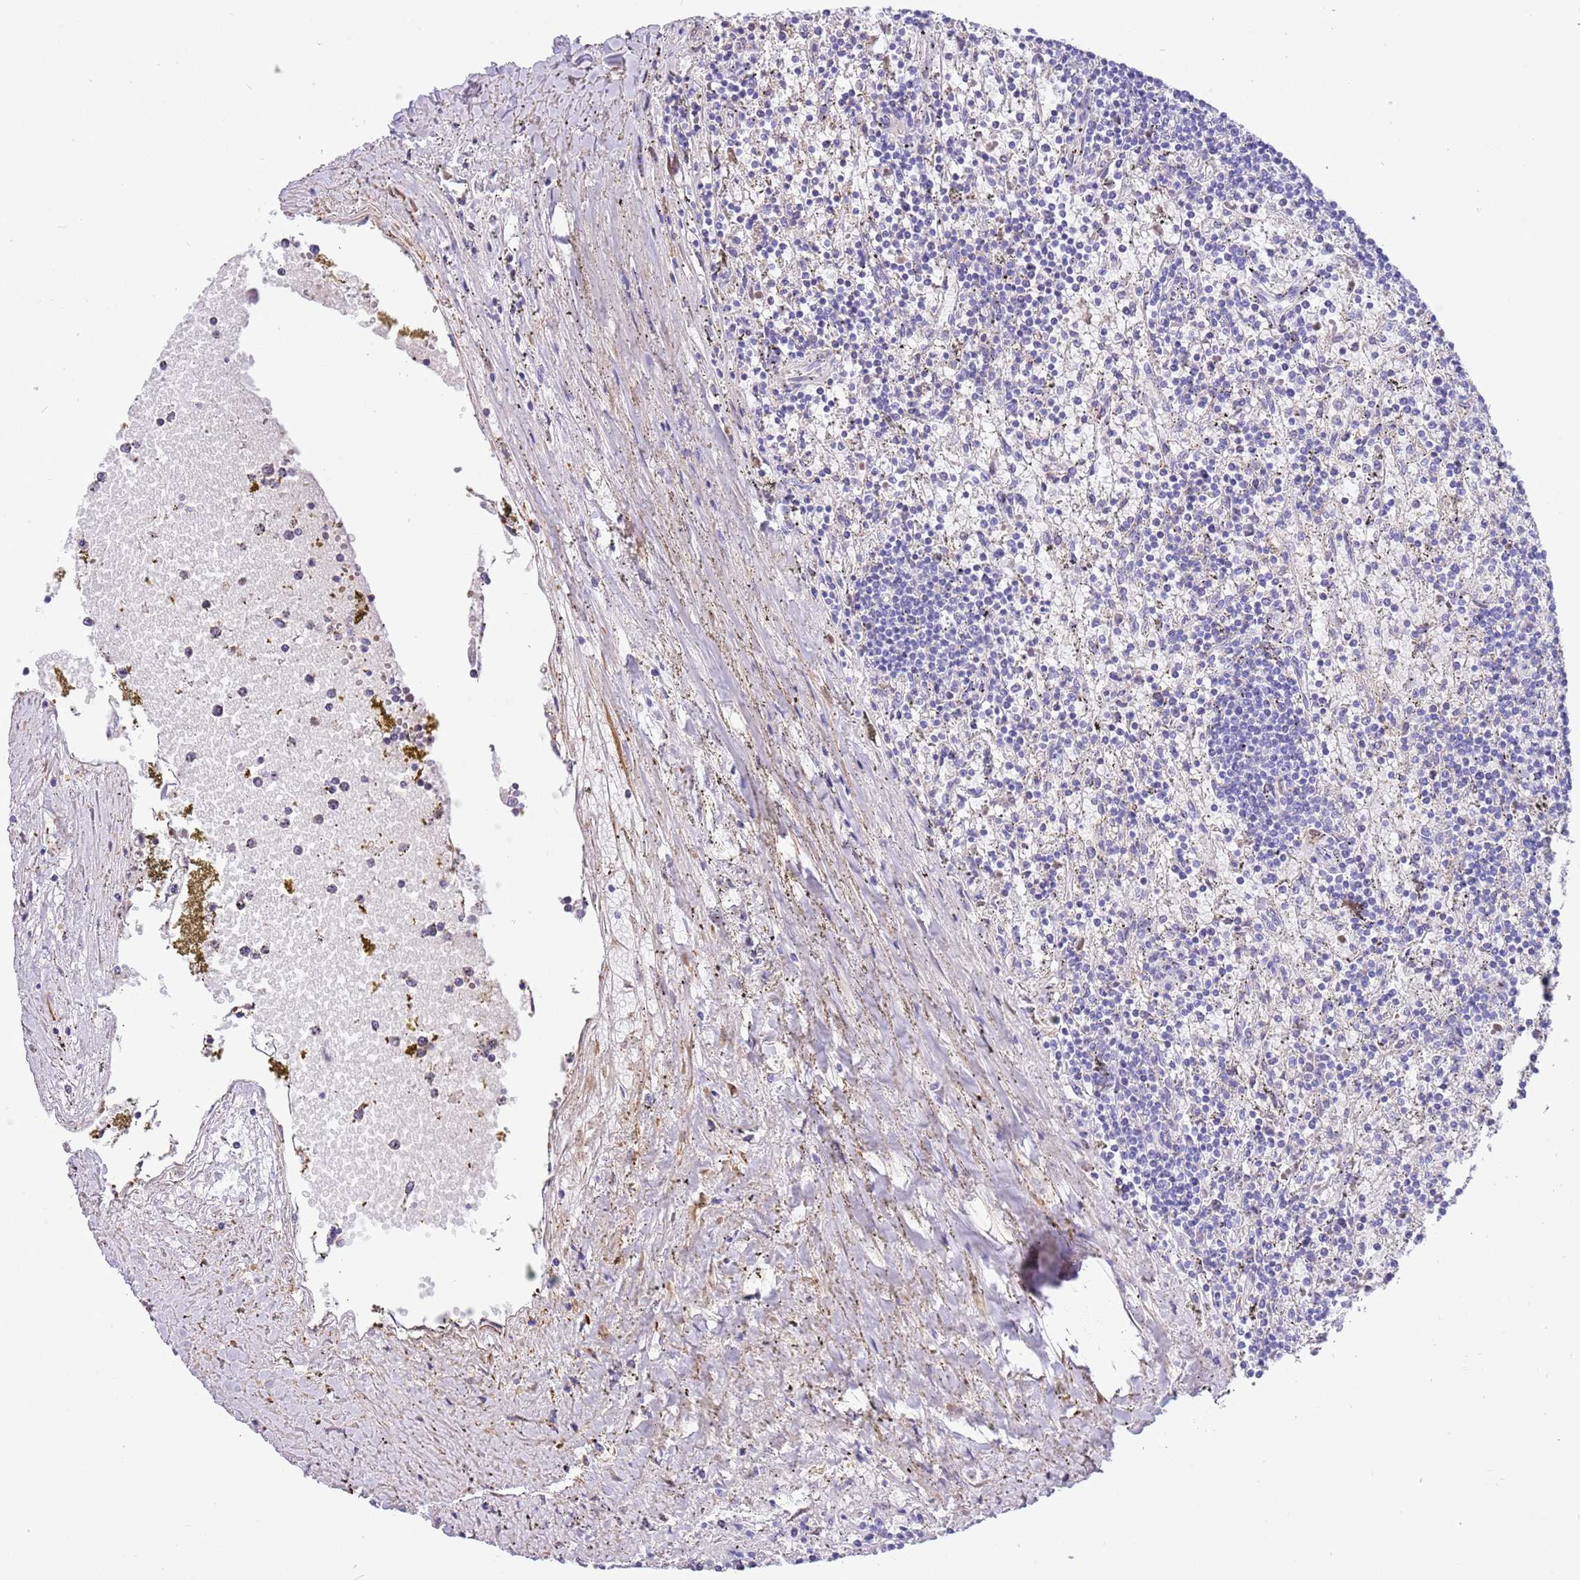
{"staining": {"intensity": "negative", "quantity": "none", "location": "none"}, "tissue": "lymphoma", "cell_type": "Tumor cells", "image_type": "cancer", "snomed": [{"axis": "morphology", "description": "Malignant lymphoma, non-Hodgkin's type, Low grade"}, {"axis": "topography", "description": "Spleen"}], "caption": "The immunohistochemistry (IHC) photomicrograph has no significant expression in tumor cells of low-grade malignant lymphoma, non-Hodgkin's type tissue. Brightfield microscopy of immunohistochemistry stained with DAB (brown) and hematoxylin (blue), captured at high magnification.", "gene": "KBTBD3", "patient": {"sex": "male", "age": 76}}